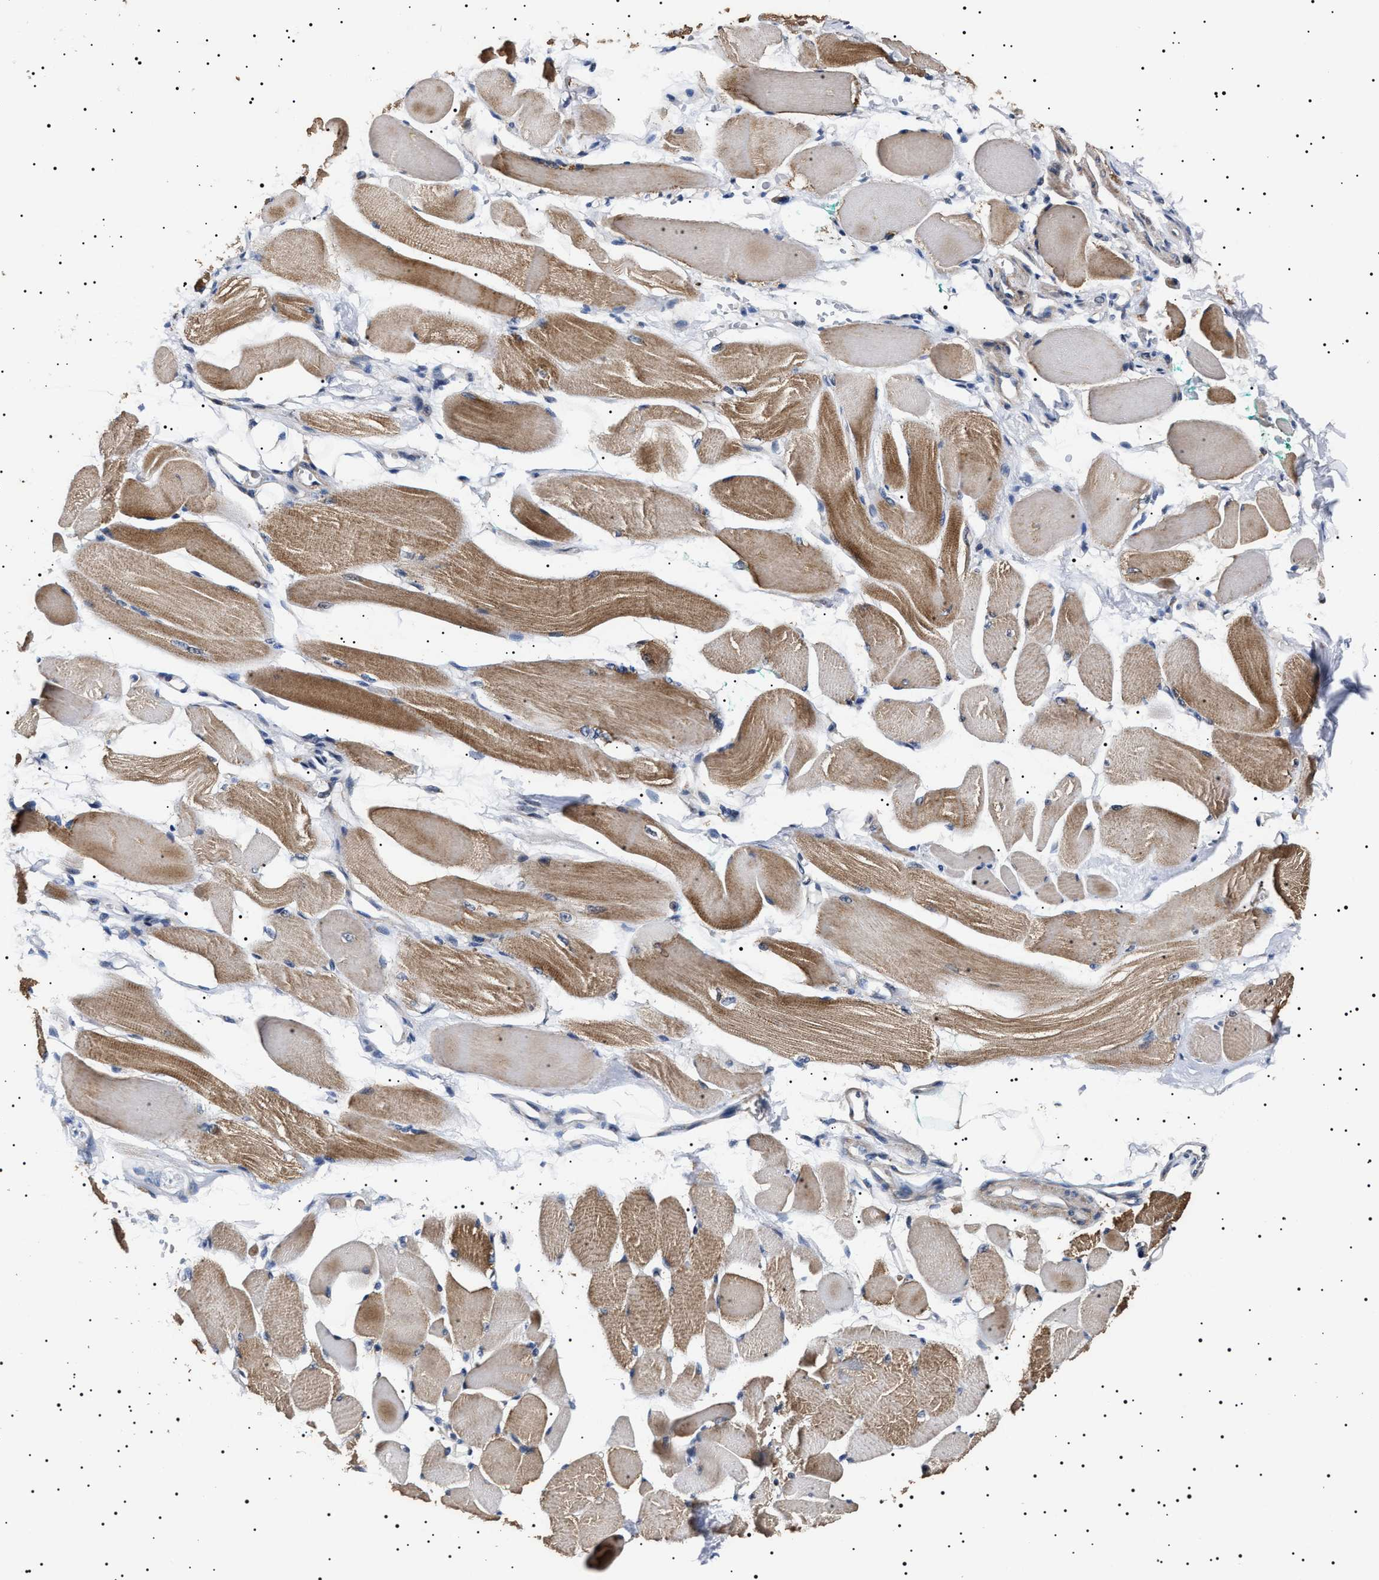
{"staining": {"intensity": "moderate", "quantity": ">75%", "location": "cytoplasmic/membranous"}, "tissue": "skeletal muscle", "cell_type": "Myocytes", "image_type": "normal", "snomed": [{"axis": "morphology", "description": "Normal tissue, NOS"}, {"axis": "topography", "description": "Skeletal muscle"}, {"axis": "topography", "description": "Peripheral nerve tissue"}], "caption": "The photomicrograph reveals staining of normal skeletal muscle, revealing moderate cytoplasmic/membranous protein staining (brown color) within myocytes.", "gene": "RAB34", "patient": {"sex": "female", "age": 84}}